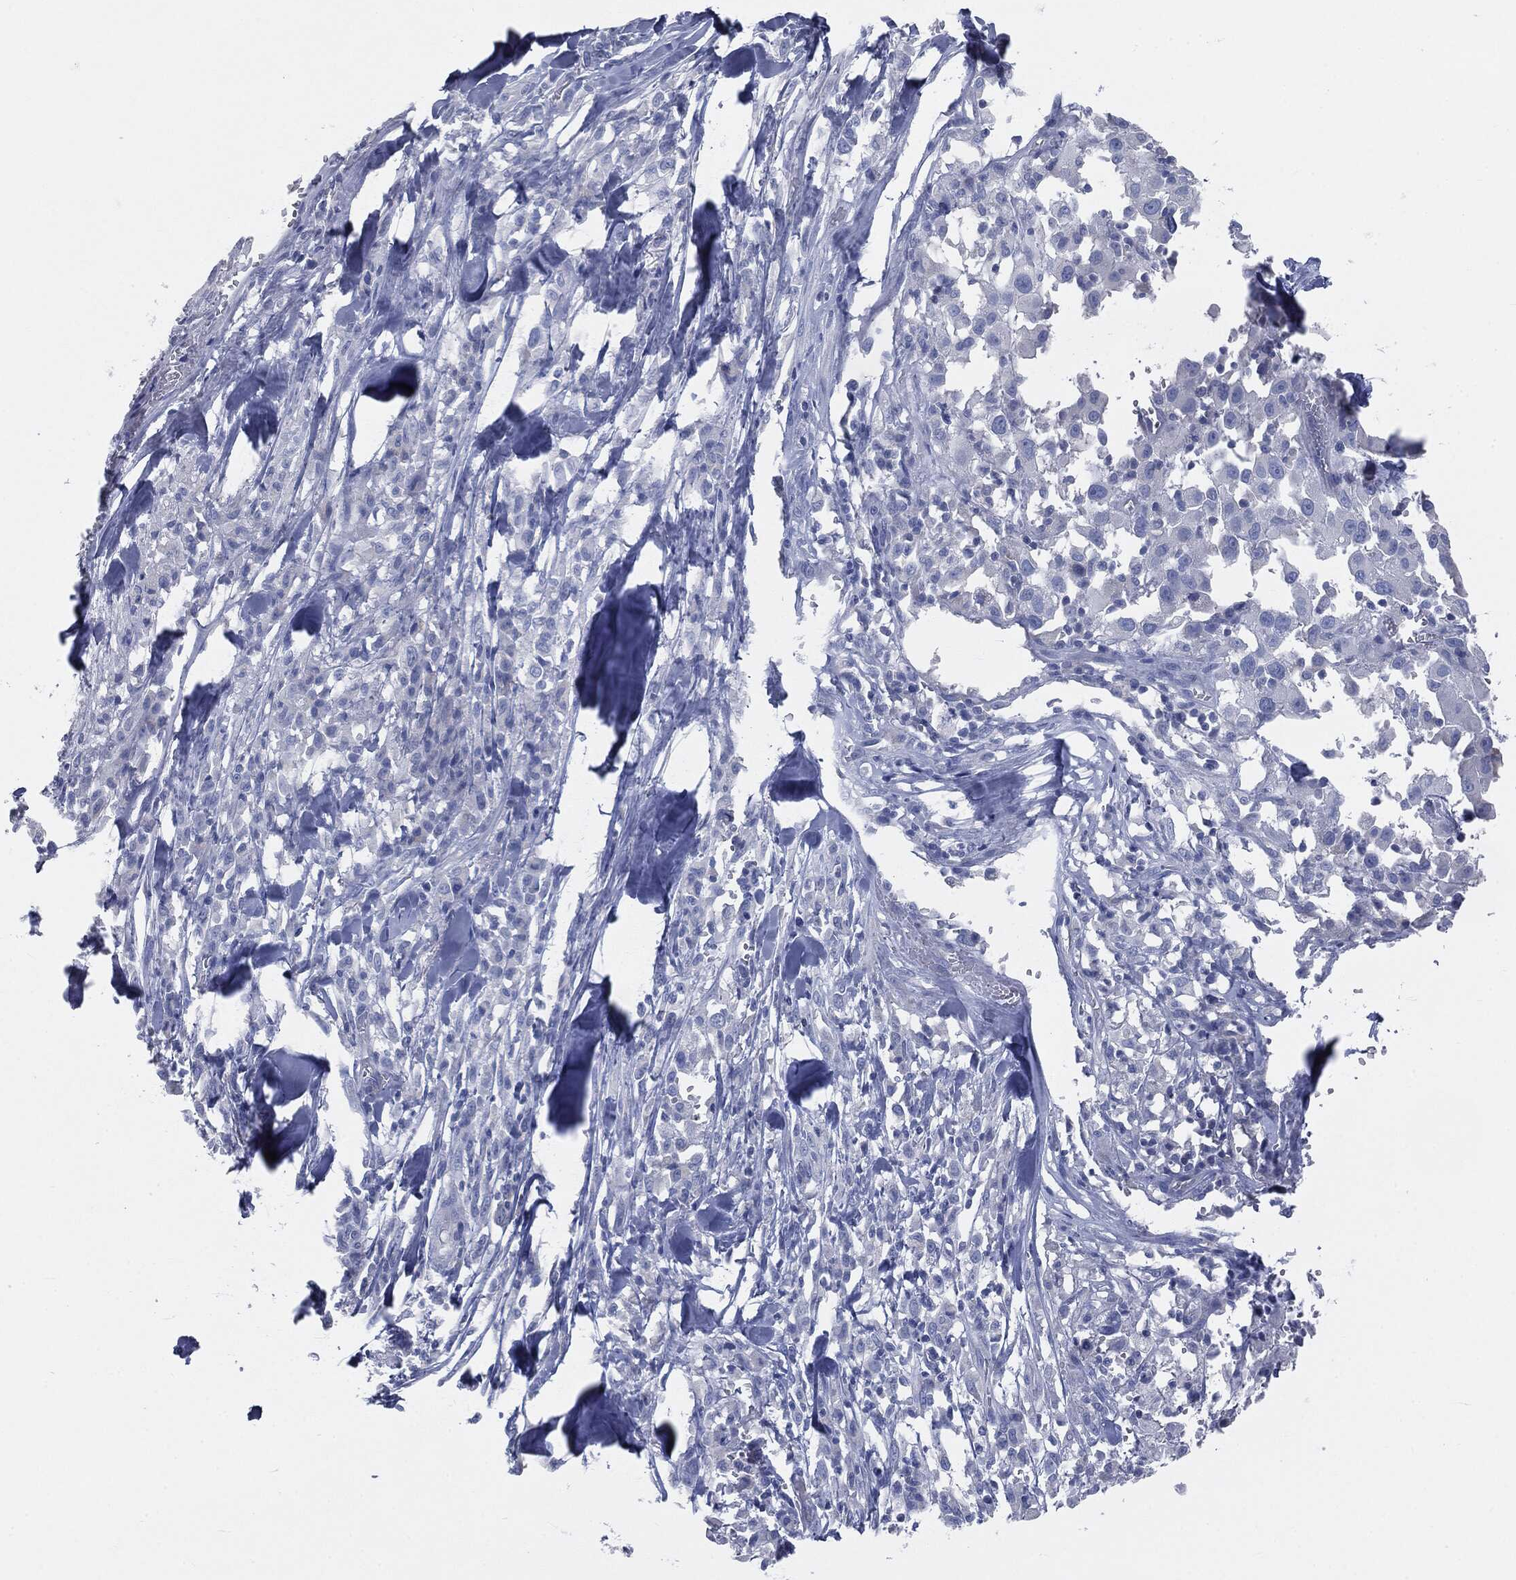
{"staining": {"intensity": "negative", "quantity": "none", "location": "none"}, "tissue": "melanoma", "cell_type": "Tumor cells", "image_type": "cancer", "snomed": [{"axis": "morphology", "description": "Malignant melanoma, Metastatic site"}, {"axis": "topography", "description": "Lymph node"}], "caption": "A high-resolution histopathology image shows immunohistochemistry staining of melanoma, which demonstrates no significant staining in tumor cells.", "gene": "CAV3", "patient": {"sex": "male", "age": 50}}